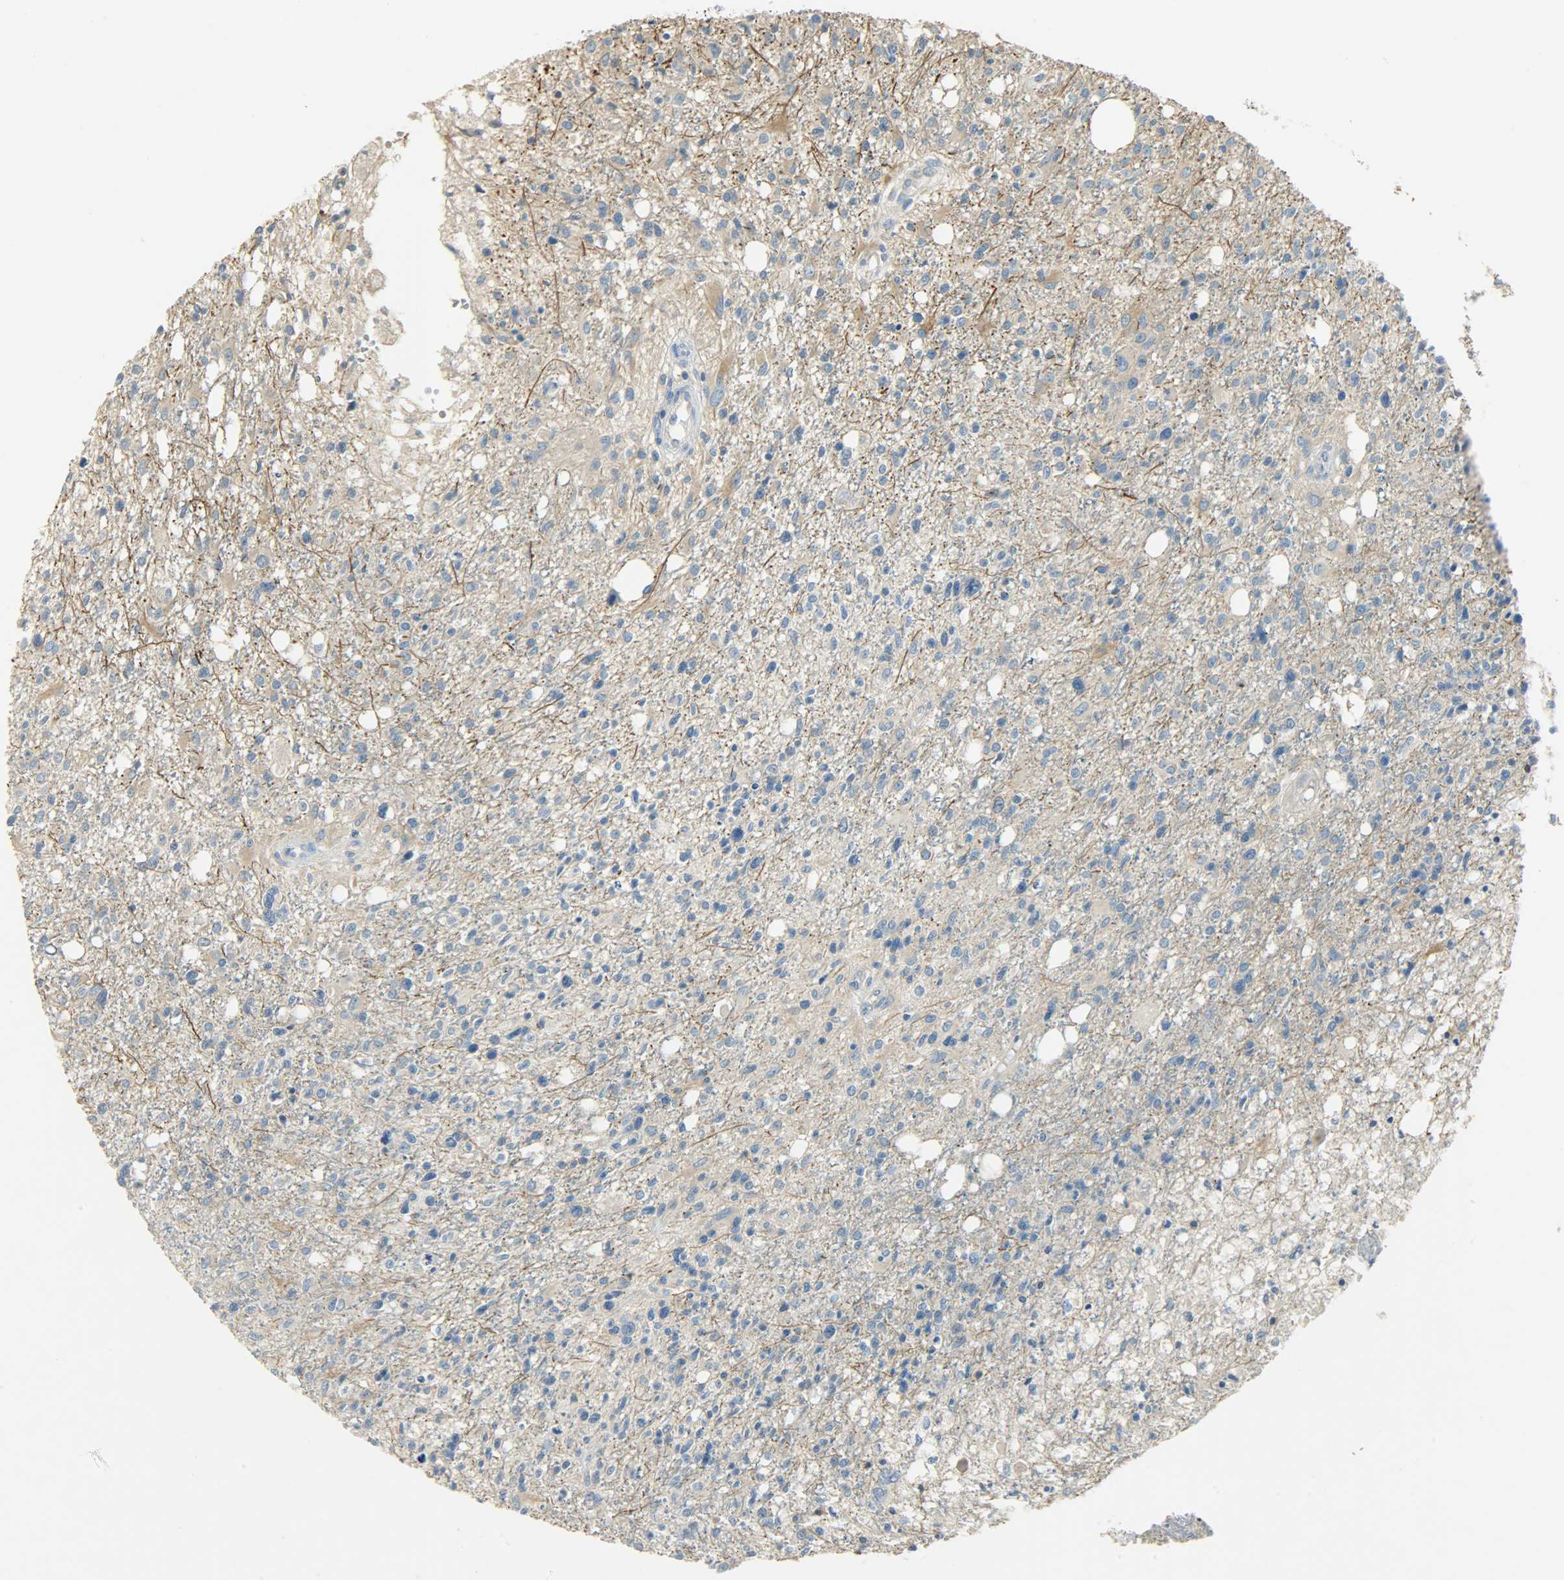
{"staining": {"intensity": "moderate", "quantity": "<25%", "location": "cytoplasmic/membranous"}, "tissue": "glioma", "cell_type": "Tumor cells", "image_type": "cancer", "snomed": [{"axis": "morphology", "description": "Glioma, malignant, High grade"}, {"axis": "topography", "description": "Cerebral cortex"}], "caption": "Approximately <25% of tumor cells in high-grade glioma (malignant) reveal moderate cytoplasmic/membranous protein expression as visualized by brown immunohistochemical staining.", "gene": "DSG2", "patient": {"sex": "male", "age": 76}}